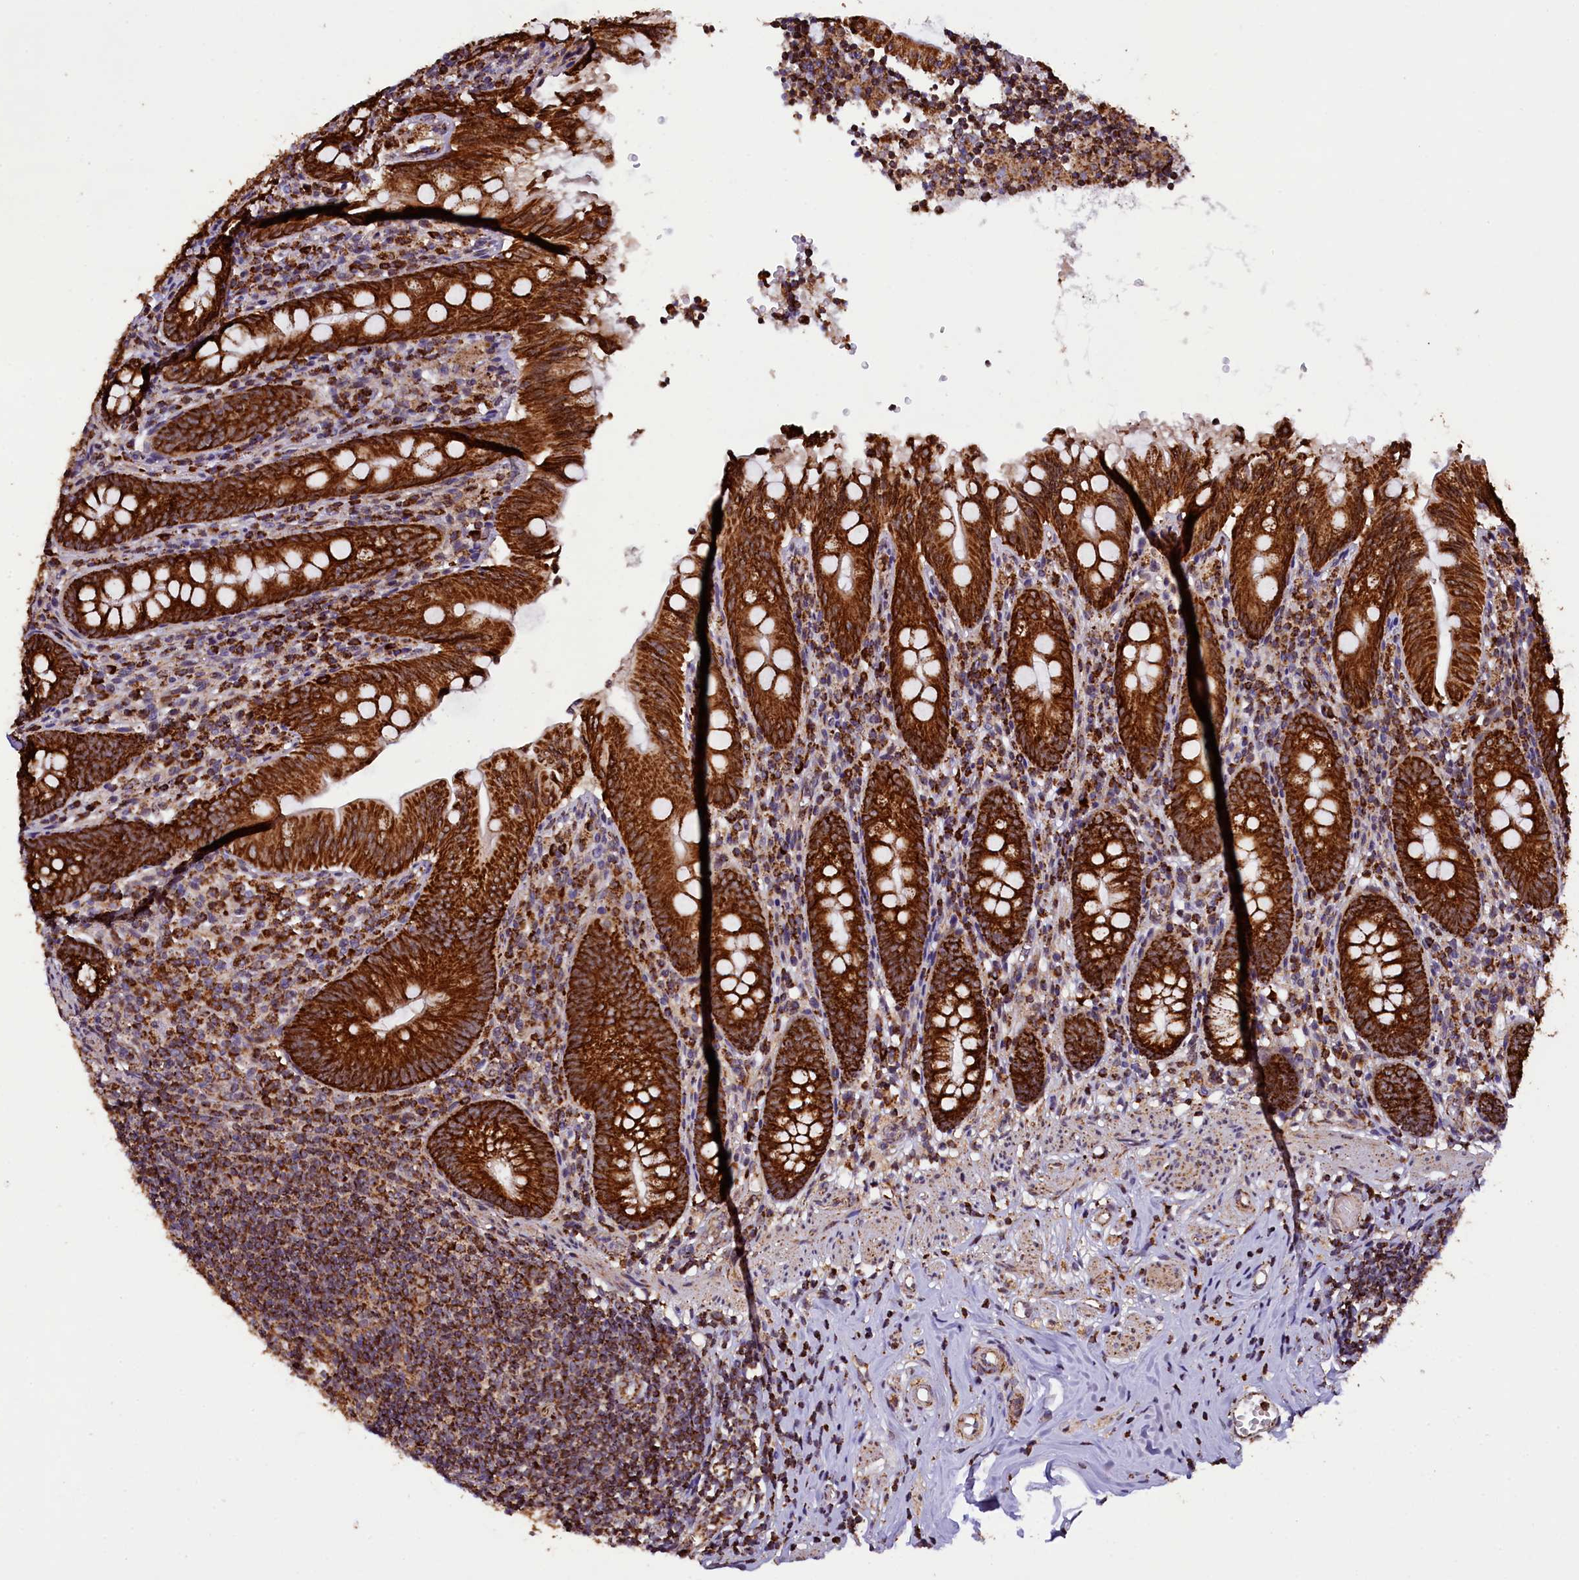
{"staining": {"intensity": "strong", "quantity": ">75%", "location": "cytoplasmic/membranous"}, "tissue": "appendix", "cell_type": "Glandular cells", "image_type": "normal", "snomed": [{"axis": "morphology", "description": "Normal tissue, NOS"}, {"axis": "topography", "description": "Appendix"}], "caption": "Immunohistochemical staining of unremarkable human appendix reveals >75% levels of strong cytoplasmic/membranous protein positivity in approximately >75% of glandular cells. The protein is shown in brown color, while the nuclei are stained blue.", "gene": "KLC2", "patient": {"sex": "male", "age": 55}}